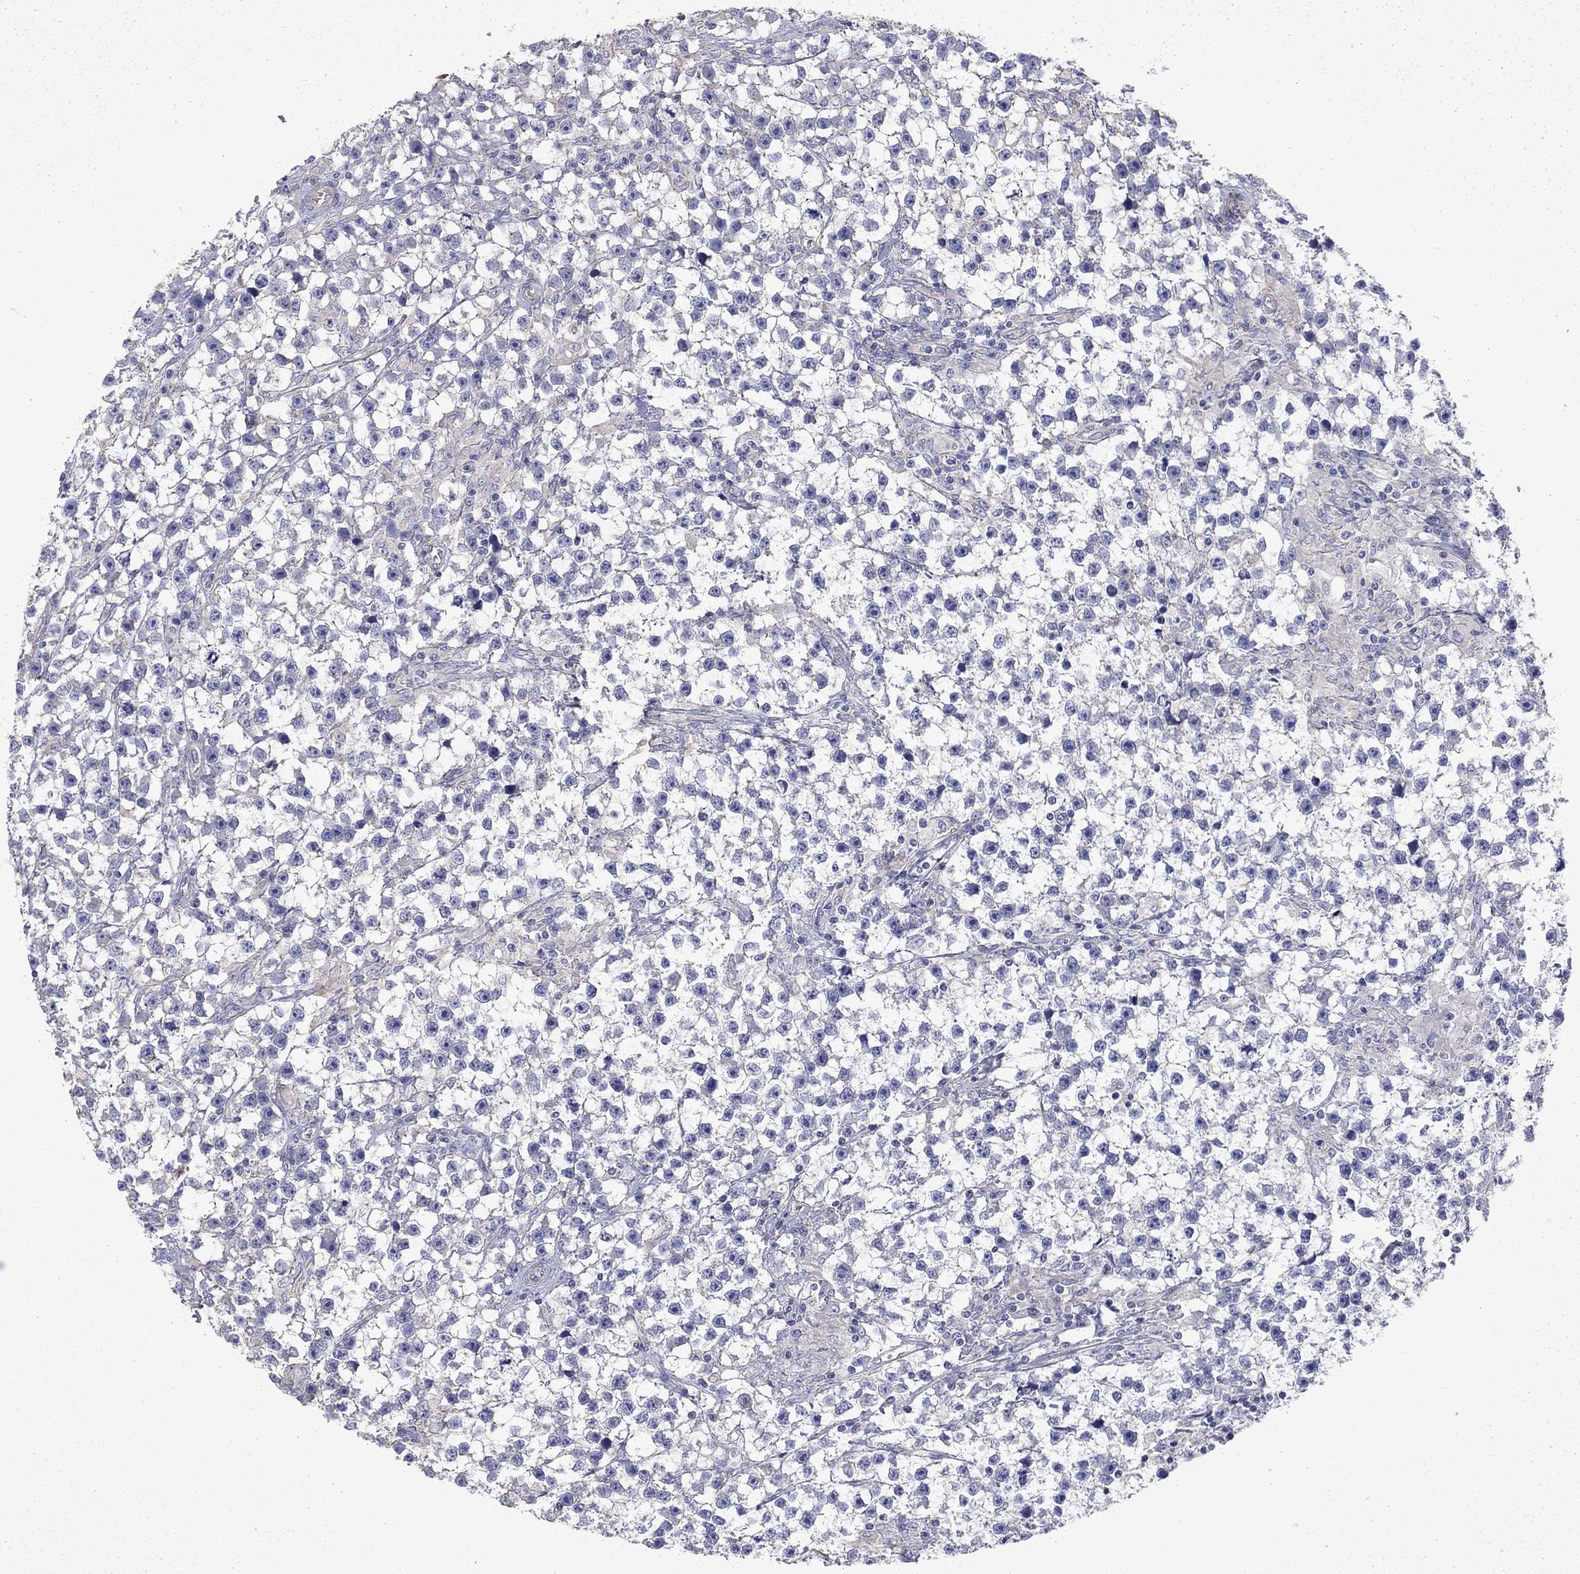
{"staining": {"intensity": "negative", "quantity": "none", "location": "none"}, "tissue": "testis cancer", "cell_type": "Tumor cells", "image_type": "cancer", "snomed": [{"axis": "morphology", "description": "Seminoma, NOS"}, {"axis": "topography", "description": "Testis"}], "caption": "This is an immunohistochemistry image of testis seminoma. There is no expression in tumor cells.", "gene": "DTNA", "patient": {"sex": "male", "age": 59}}